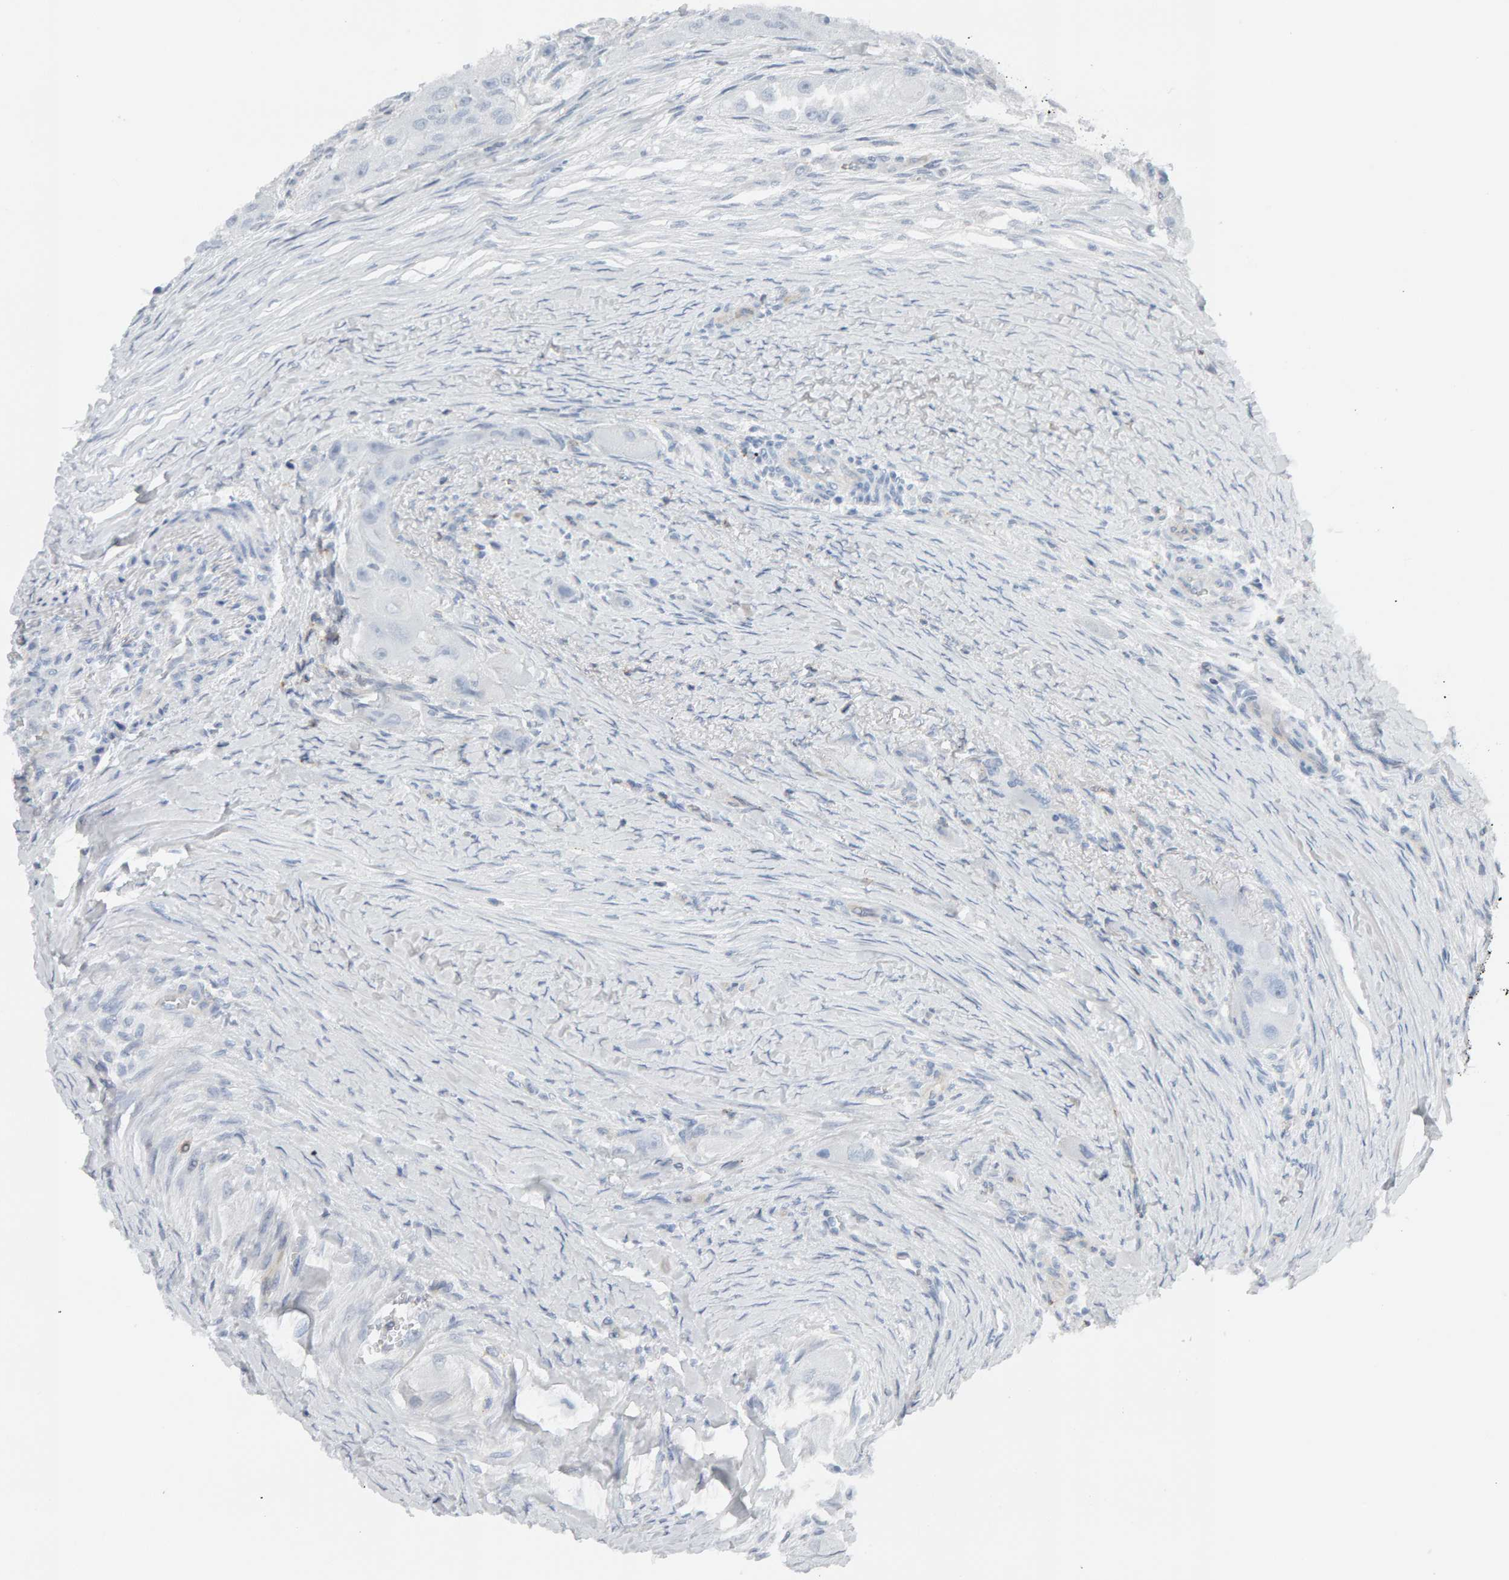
{"staining": {"intensity": "negative", "quantity": "none", "location": "none"}, "tissue": "head and neck cancer", "cell_type": "Tumor cells", "image_type": "cancer", "snomed": [{"axis": "morphology", "description": "Normal tissue, NOS"}, {"axis": "morphology", "description": "Squamous cell carcinoma, NOS"}, {"axis": "topography", "description": "Skeletal muscle"}, {"axis": "topography", "description": "Head-Neck"}], "caption": "Squamous cell carcinoma (head and neck) was stained to show a protein in brown. There is no significant staining in tumor cells.", "gene": "FYN", "patient": {"sex": "male", "age": 51}}